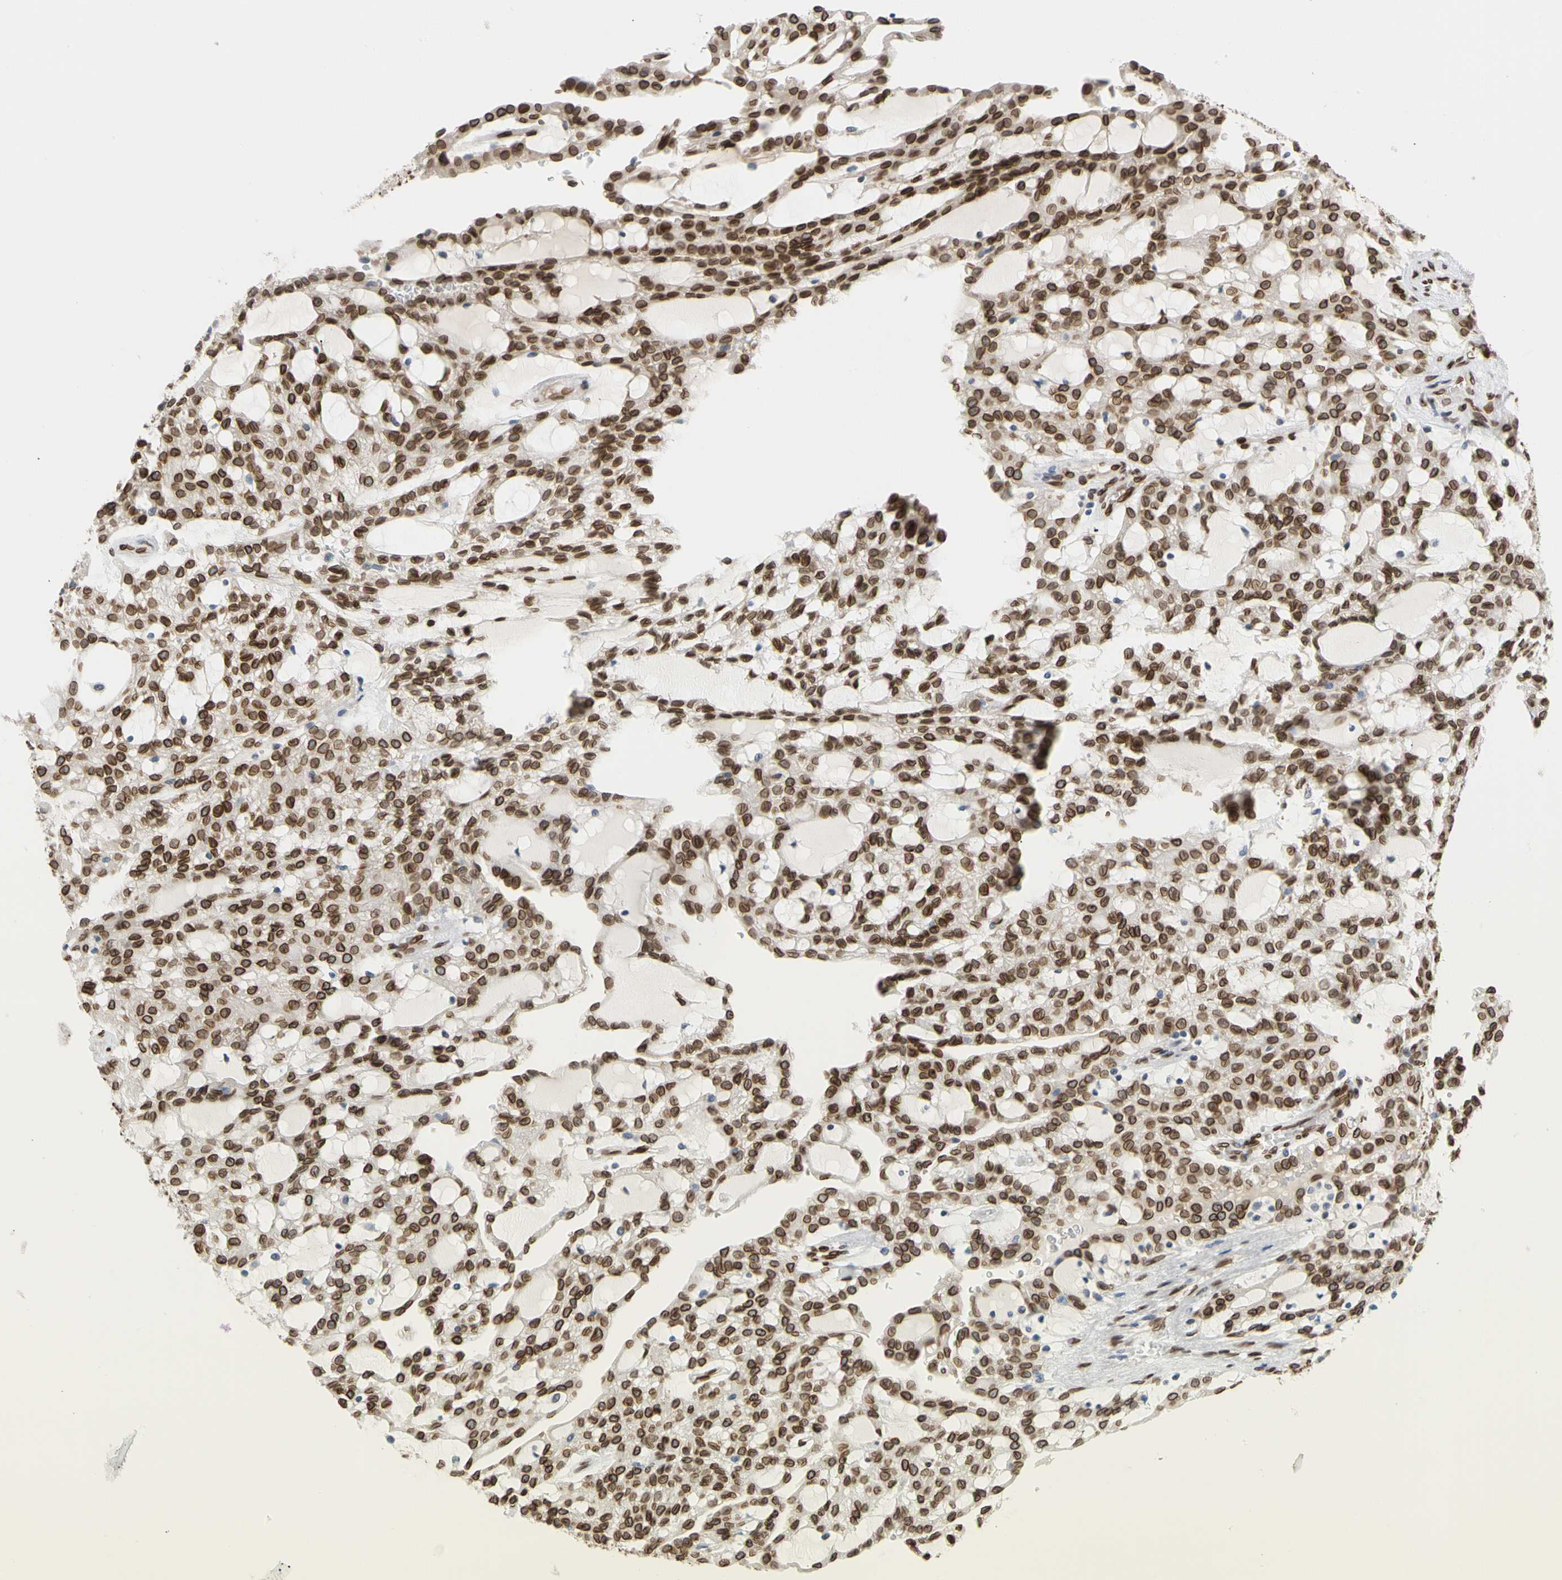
{"staining": {"intensity": "strong", "quantity": ">75%", "location": "cytoplasmic/membranous,nuclear"}, "tissue": "renal cancer", "cell_type": "Tumor cells", "image_type": "cancer", "snomed": [{"axis": "morphology", "description": "Adenocarcinoma, NOS"}, {"axis": "topography", "description": "Kidney"}], "caption": "An immunohistochemistry image of tumor tissue is shown. Protein staining in brown highlights strong cytoplasmic/membranous and nuclear positivity in adenocarcinoma (renal) within tumor cells.", "gene": "SUN1", "patient": {"sex": "male", "age": 63}}